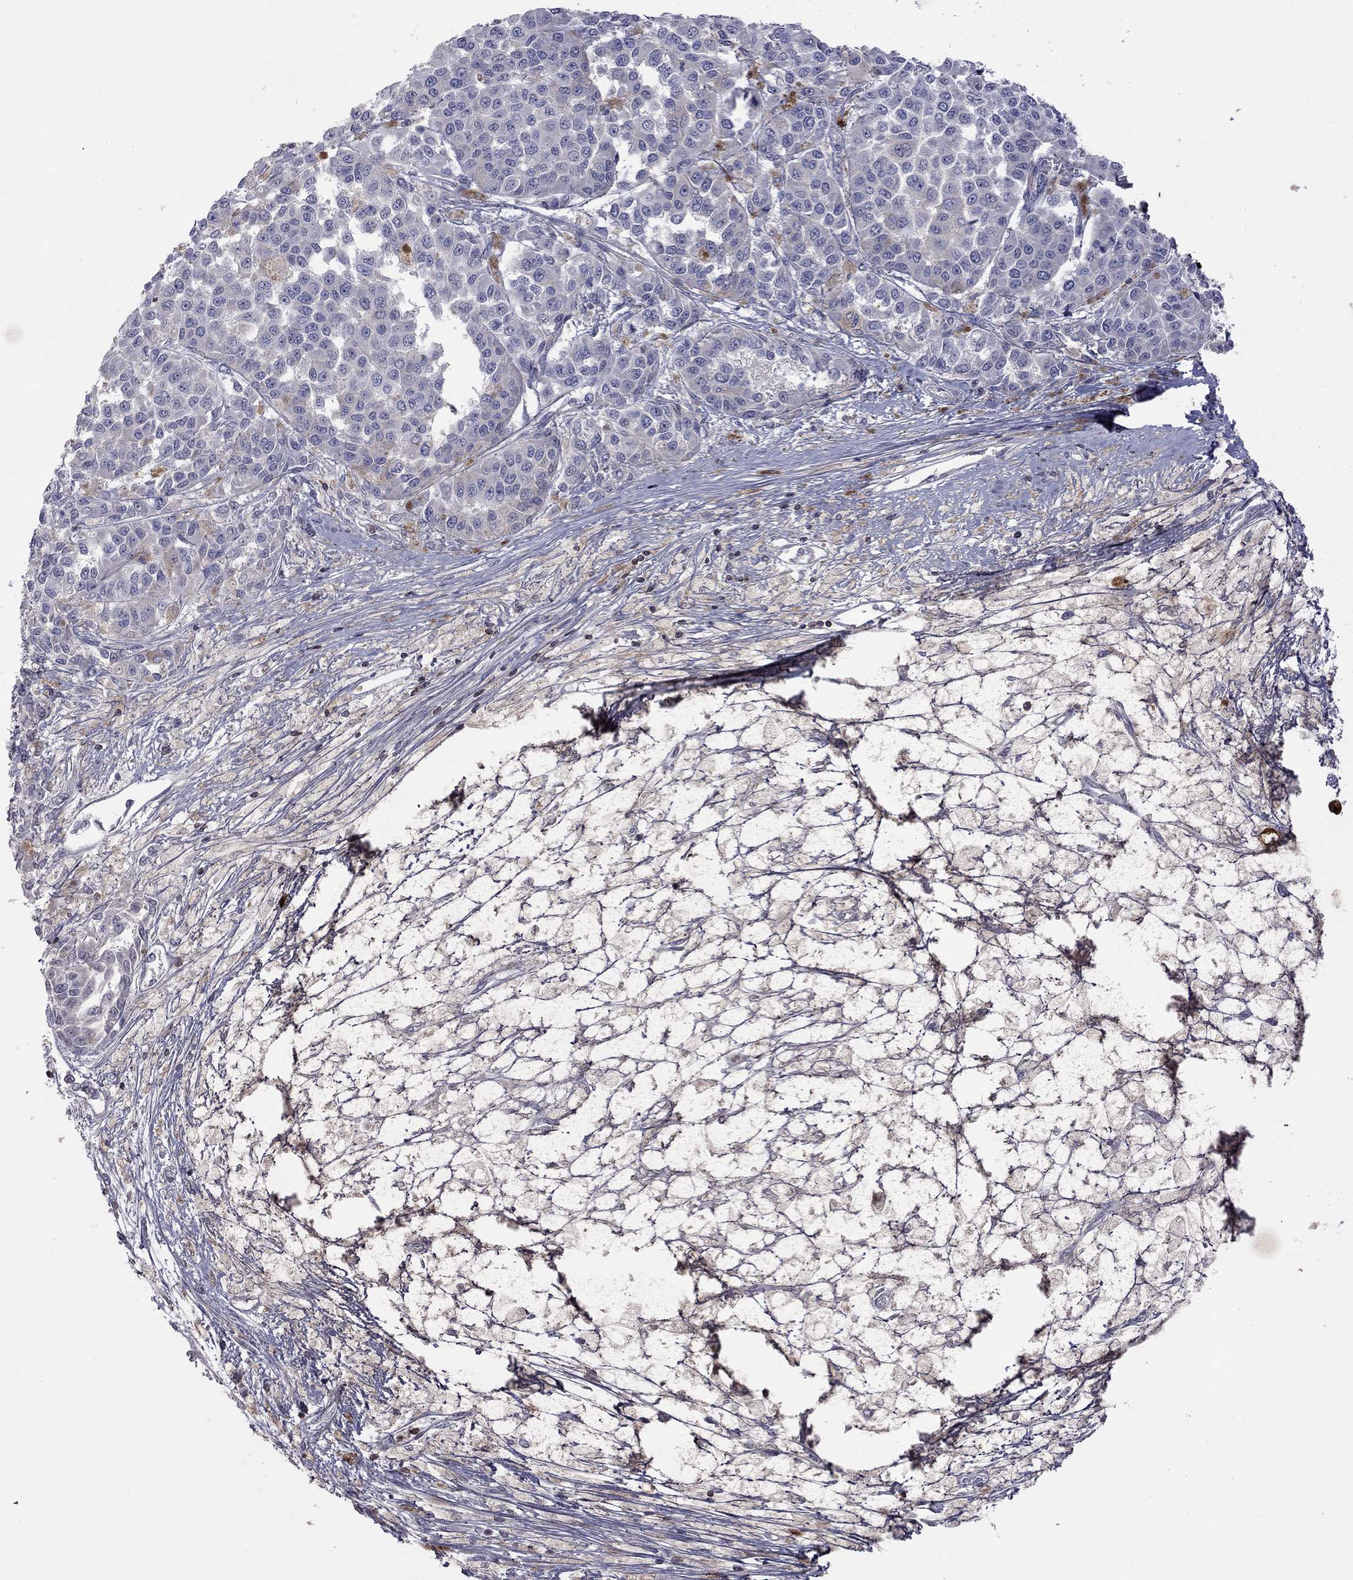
{"staining": {"intensity": "negative", "quantity": "none", "location": "none"}, "tissue": "melanoma", "cell_type": "Tumor cells", "image_type": "cancer", "snomed": [{"axis": "morphology", "description": "Malignant melanoma, NOS"}, {"axis": "topography", "description": "Skin"}], "caption": "Protein analysis of melanoma shows no significant positivity in tumor cells.", "gene": "IPCEF1", "patient": {"sex": "female", "age": 58}}